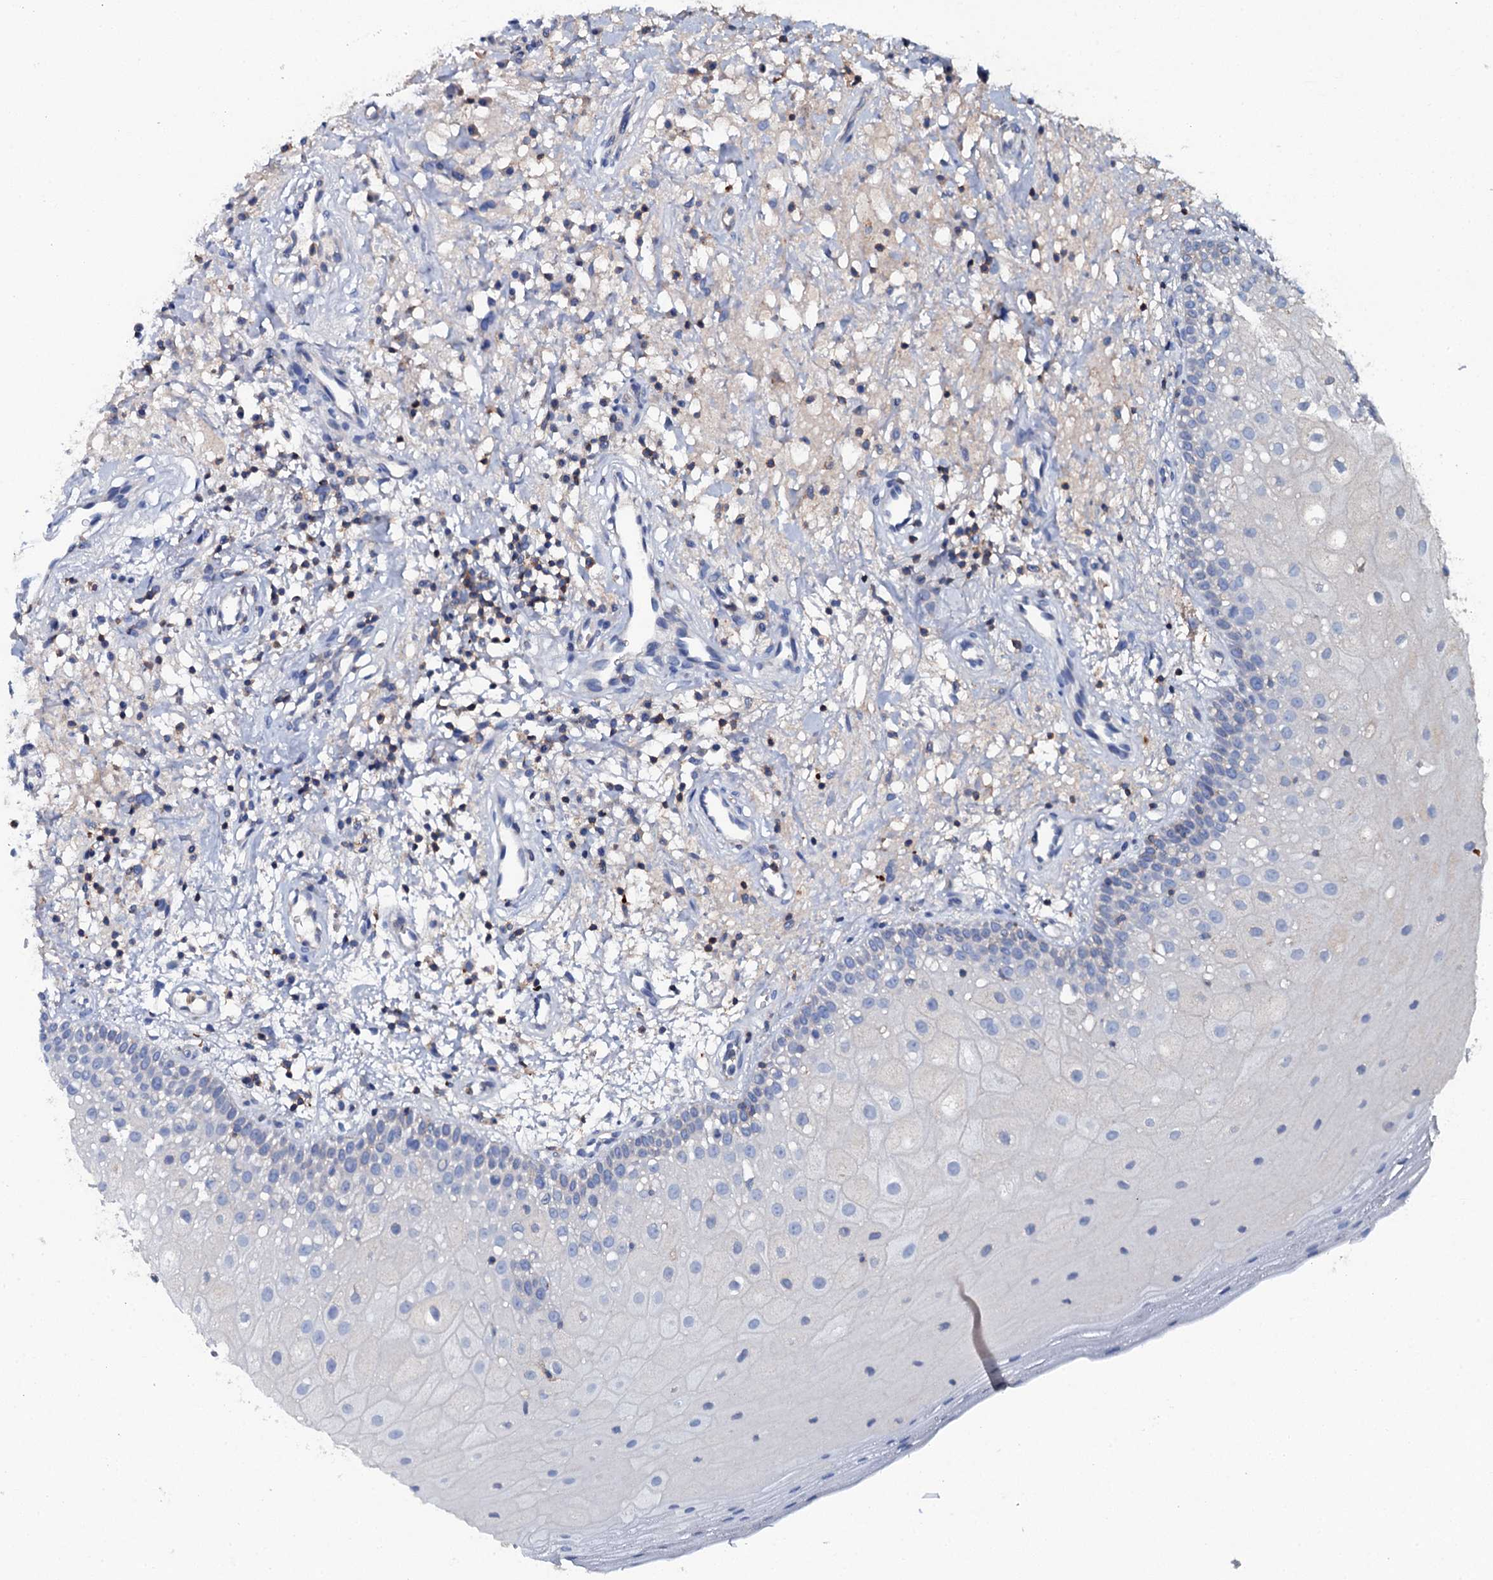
{"staining": {"intensity": "negative", "quantity": "none", "location": "none"}, "tissue": "oral mucosa", "cell_type": "Squamous epithelial cells", "image_type": "normal", "snomed": [{"axis": "morphology", "description": "Normal tissue, NOS"}, {"axis": "topography", "description": "Oral tissue"}], "caption": "Immunohistochemistry image of normal oral mucosa: oral mucosa stained with DAB (3,3'-diaminobenzidine) displays no significant protein expression in squamous epithelial cells. (DAB IHC with hematoxylin counter stain).", "gene": "MS4A4E", "patient": {"sex": "male", "age": 74}}